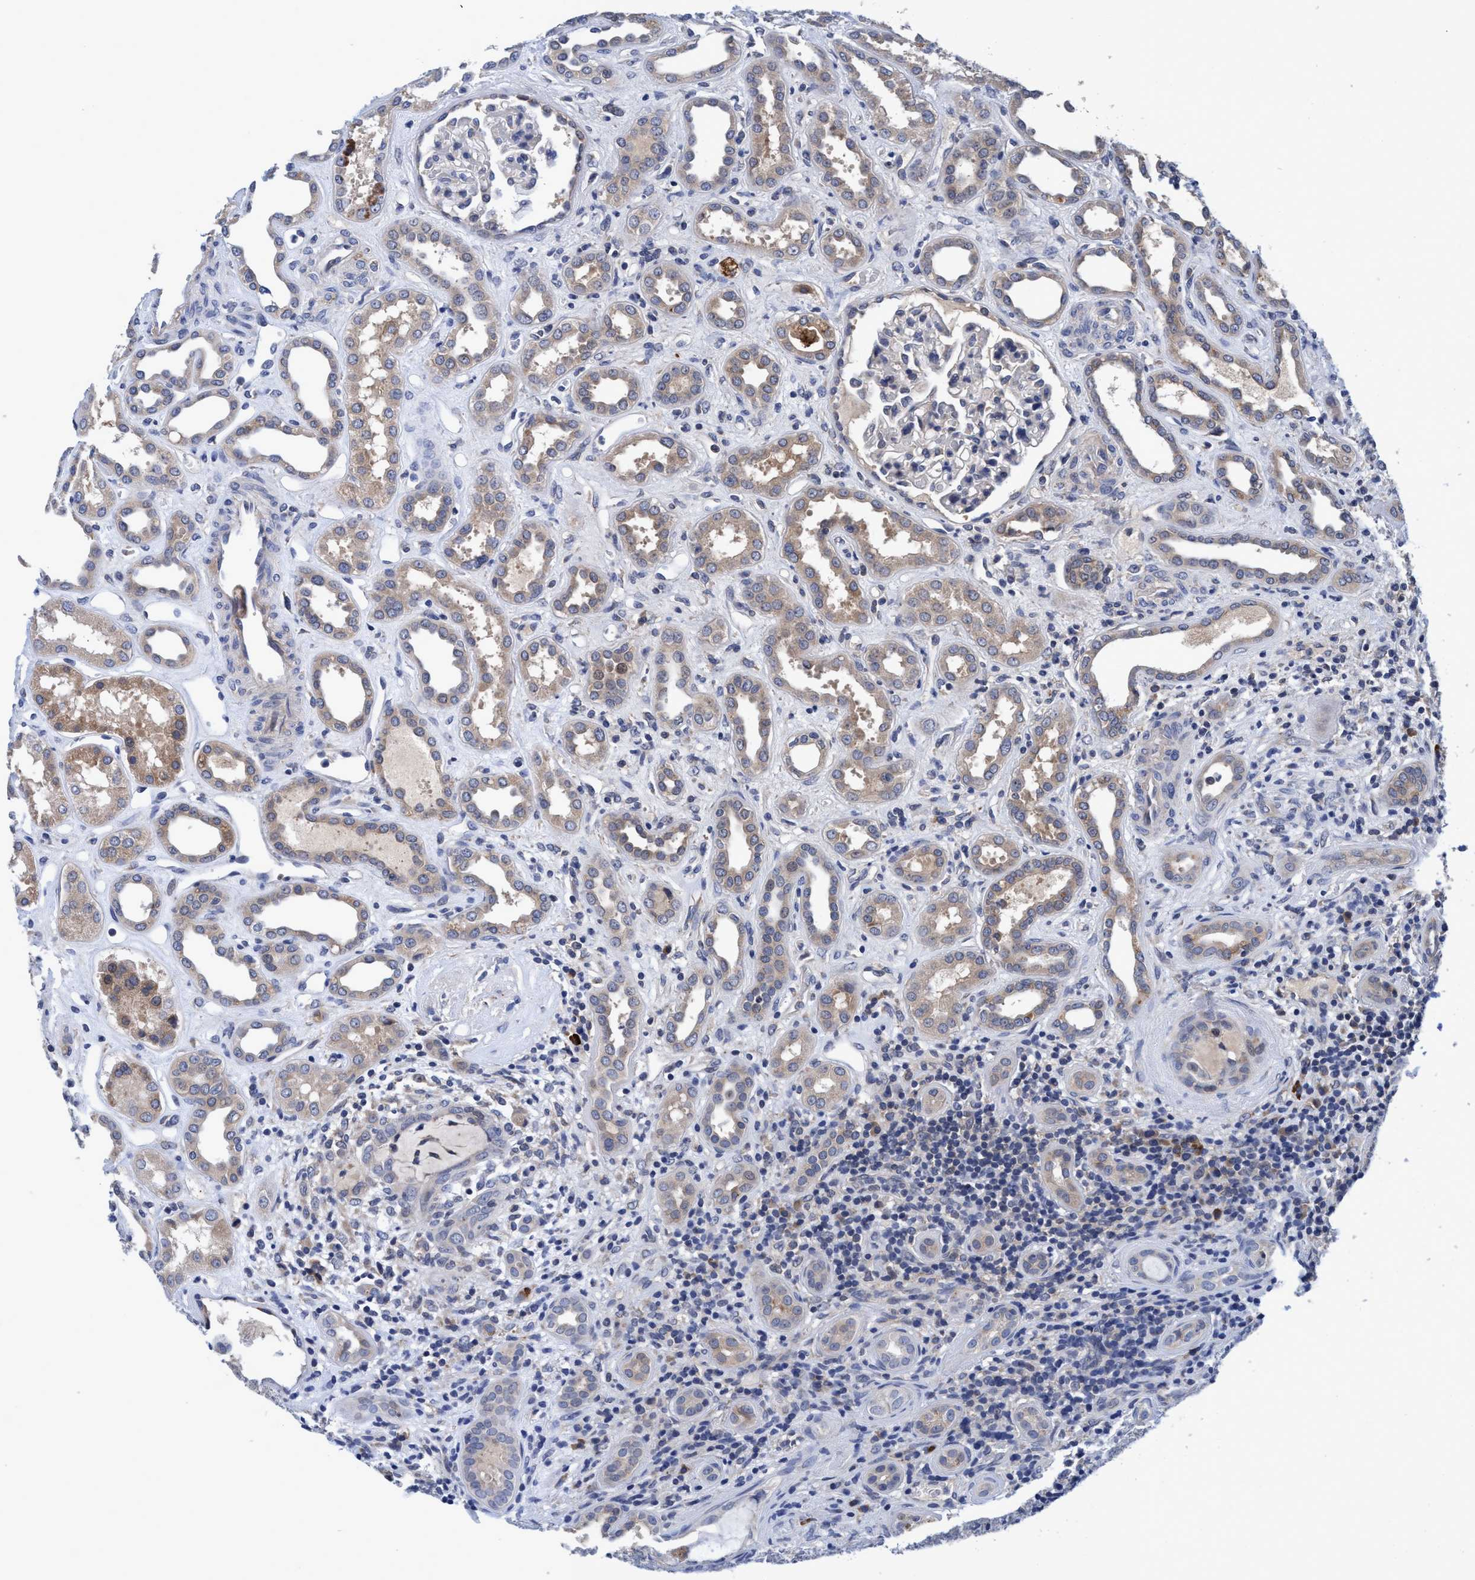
{"staining": {"intensity": "negative", "quantity": "none", "location": "none"}, "tissue": "kidney", "cell_type": "Cells in glomeruli", "image_type": "normal", "snomed": [{"axis": "morphology", "description": "Normal tissue, NOS"}, {"axis": "topography", "description": "Kidney"}], "caption": "Image shows no protein staining in cells in glomeruli of benign kidney.", "gene": "CALCOCO2", "patient": {"sex": "male", "age": 59}}